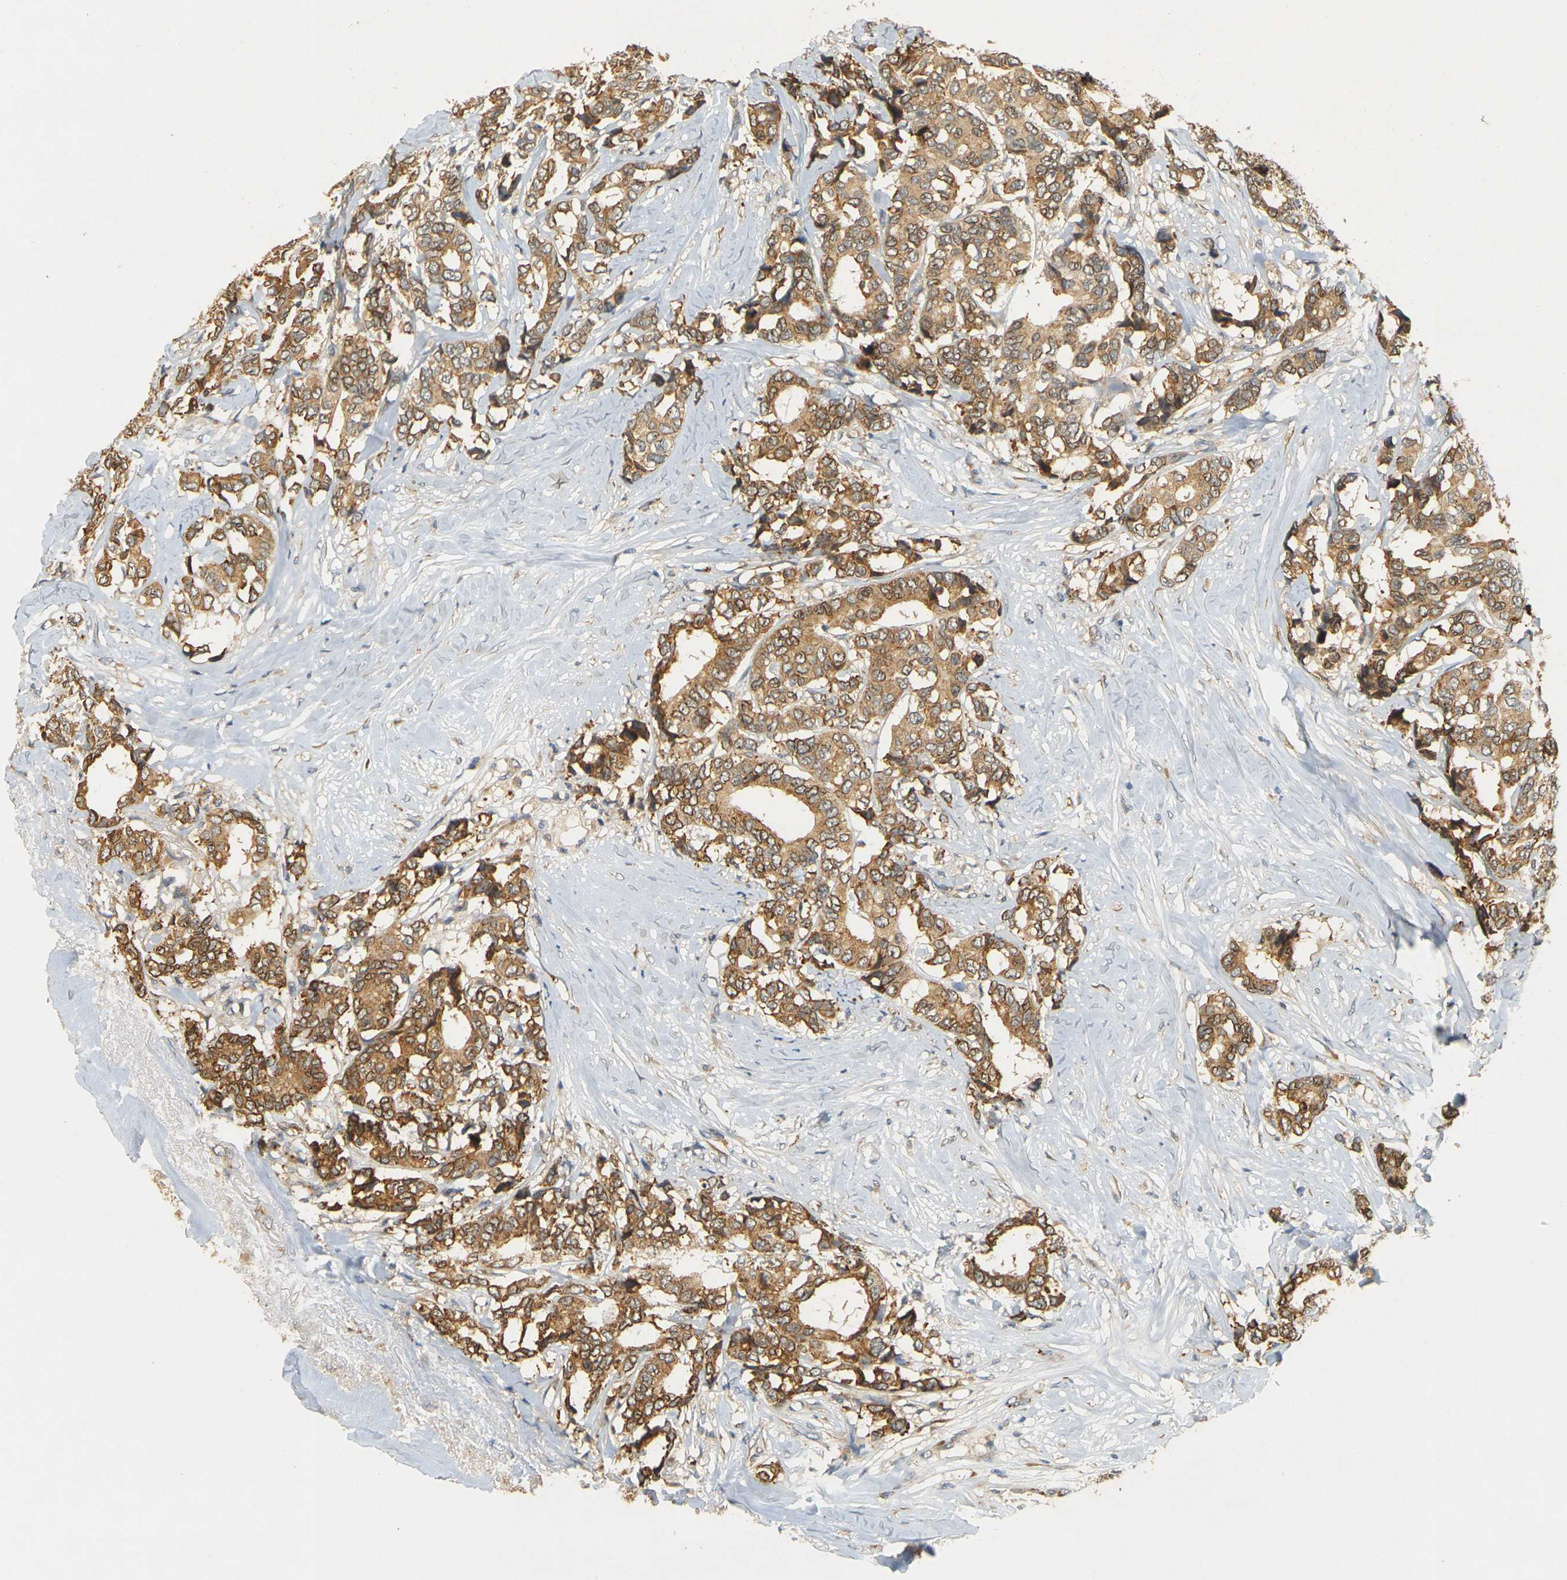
{"staining": {"intensity": "moderate", "quantity": ">75%", "location": "cytoplasmic/membranous"}, "tissue": "breast cancer", "cell_type": "Tumor cells", "image_type": "cancer", "snomed": [{"axis": "morphology", "description": "Duct carcinoma"}, {"axis": "topography", "description": "Breast"}], "caption": "Immunohistochemical staining of breast intraductal carcinoma demonstrates medium levels of moderate cytoplasmic/membranous protein staining in approximately >75% of tumor cells. The protein is stained brown, and the nuclei are stained in blue (DAB (3,3'-diaminobenzidine) IHC with brightfield microscopy, high magnification).", "gene": "MEGF9", "patient": {"sex": "female", "age": 87}}